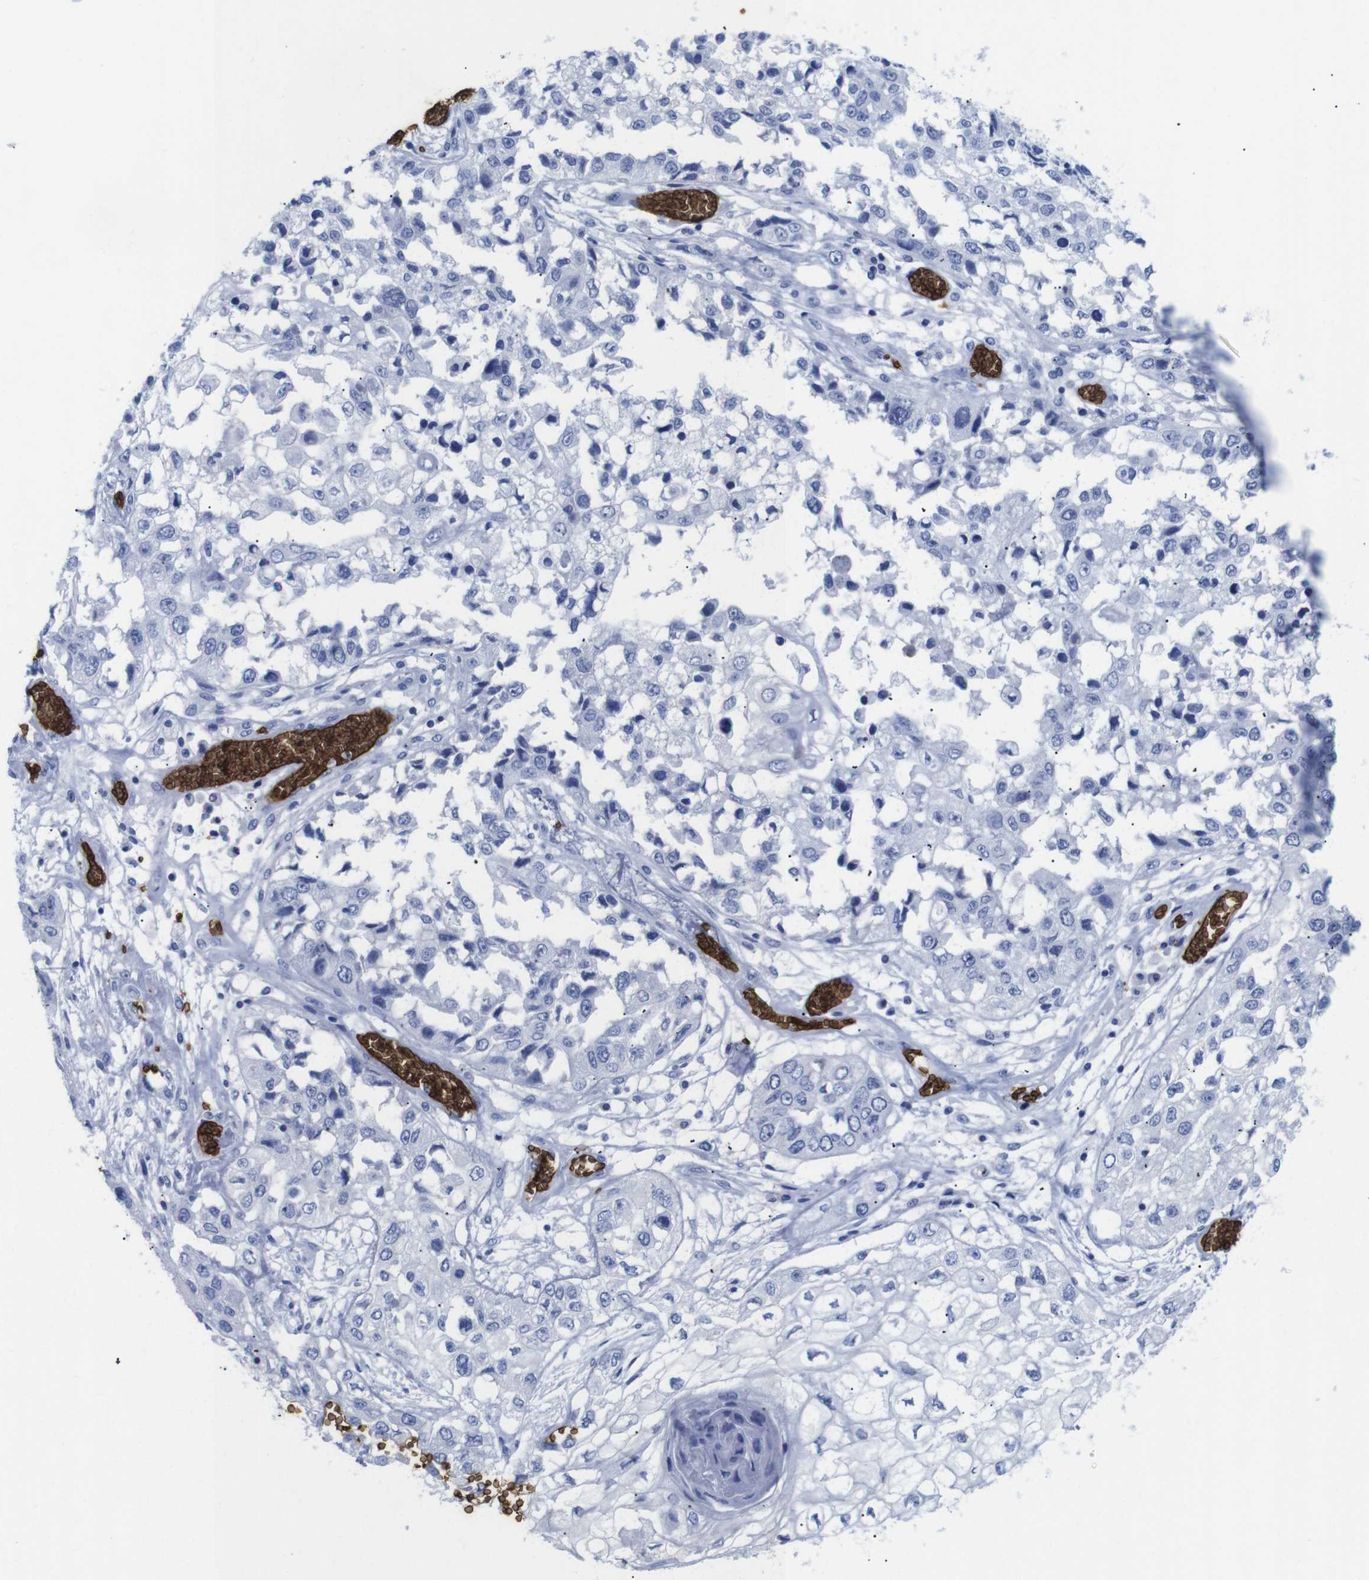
{"staining": {"intensity": "negative", "quantity": "none", "location": "none"}, "tissue": "lung cancer", "cell_type": "Tumor cells", "image_type": "cancer", "snomed": [{"axis": "morphology", "description": "Squamous cell carcinoma, NOS"}, {"axis": "topography", "description": "Lung"}], "caption": "Tumor cells are negative for brown protein staining in lung cancer. Brightfield microscopy of immunohistochemistry (IHC) stained with DAB (3,3'-diaminobenzidine) (brown) and hematoxylin (blue), captured at high magnification.", "gene": "S1PR2", "patient": {"sex": "male", "age": 71}}